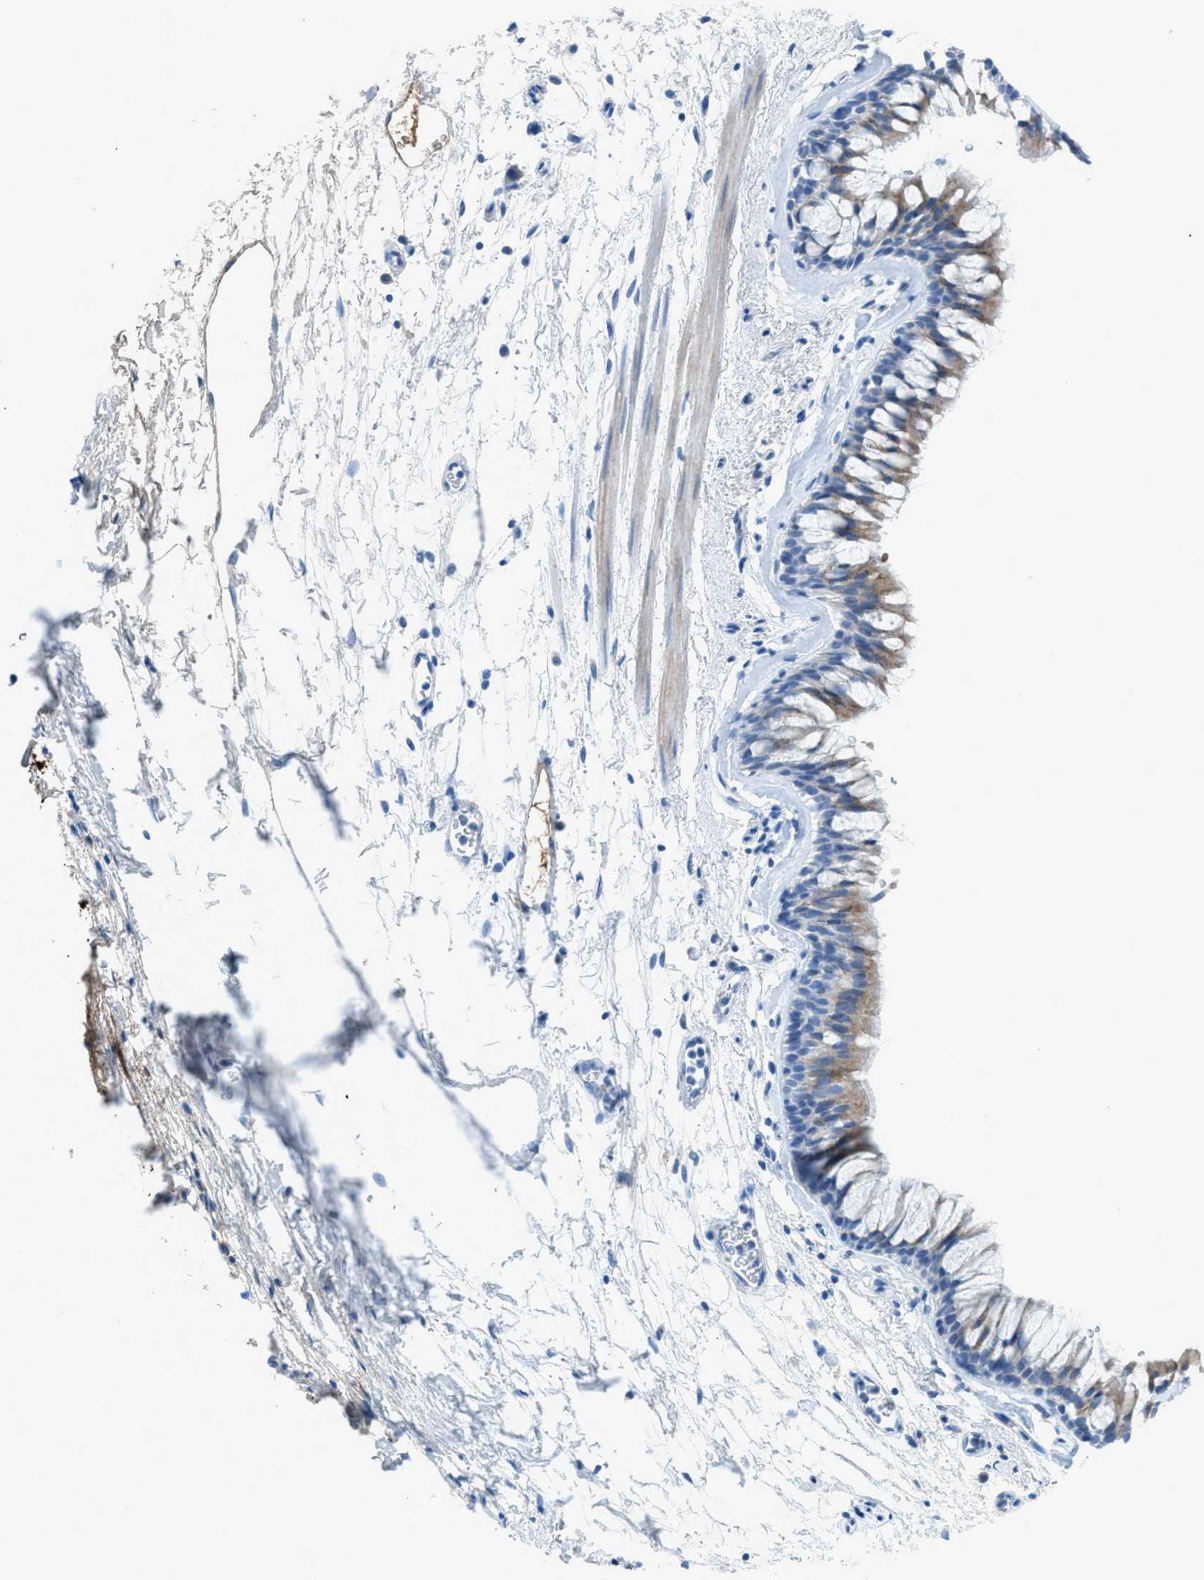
{"staining": {"intensity": "moderate", "quantity": "<25%", "location": "cytoplasmic/membranous"}, "tissue": "bronchus", "cell_type": "Respiratory epithelial cells", "image_type": "normal", "snomed": [{"axis": "morphology", "description": "Normal tissue, NOS"}, {"axis": "topography", "description": "Cartilage tissue"}, {"axis": "topography", "description": "Bronchus"}], "caption": "Unremarkable bronchus was stained to show a protein in brown. There is low levels of moderate cytoplasmic/membranous staining in approximately <25% of respiratory epithelial cells.", "gene": "ACAN", "patient": {"sex": "female", "age": 53}}